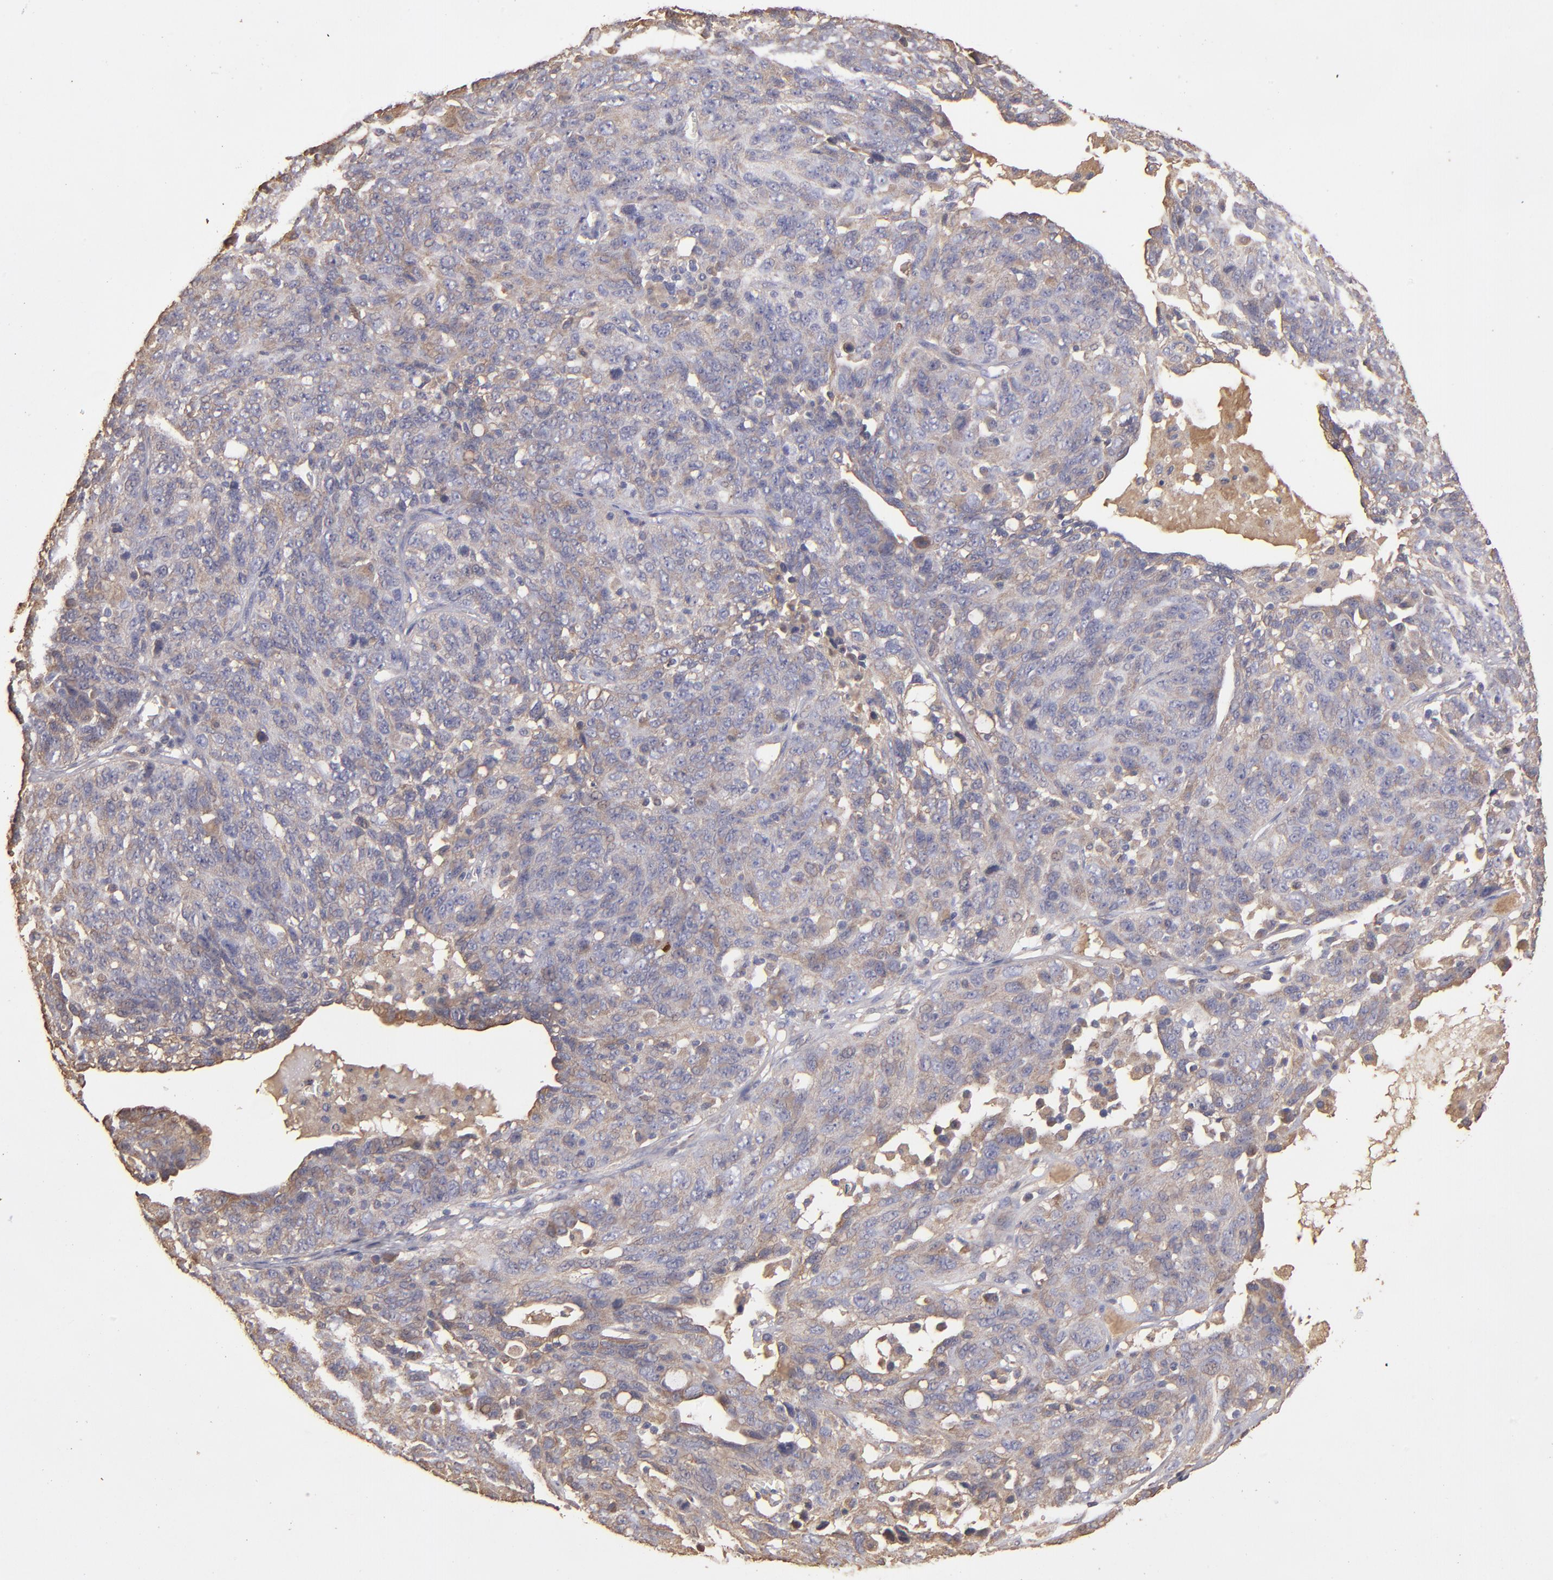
{"staining": {"intensity": "weak", "quantity": ">75%", "location": "cytoplasmic/membranous"}, "tissue": "ovarian cancer", "cell_type": "Tumor cells", "image_type": "cancer", "snomed": [{"axis": "morphology", "description": "Cystadenocarcinoma, serous, NOS"}, {"axis": "topography", "description": "Ovary"}], "caption": "Immunohistochemical staining of ovarian cancer shows low levels of weak cytoplasmic/membranous staining in about >75% of tumor cells.", "gene": "SRRD", "patient": {"sex": "female", "age": 71}}